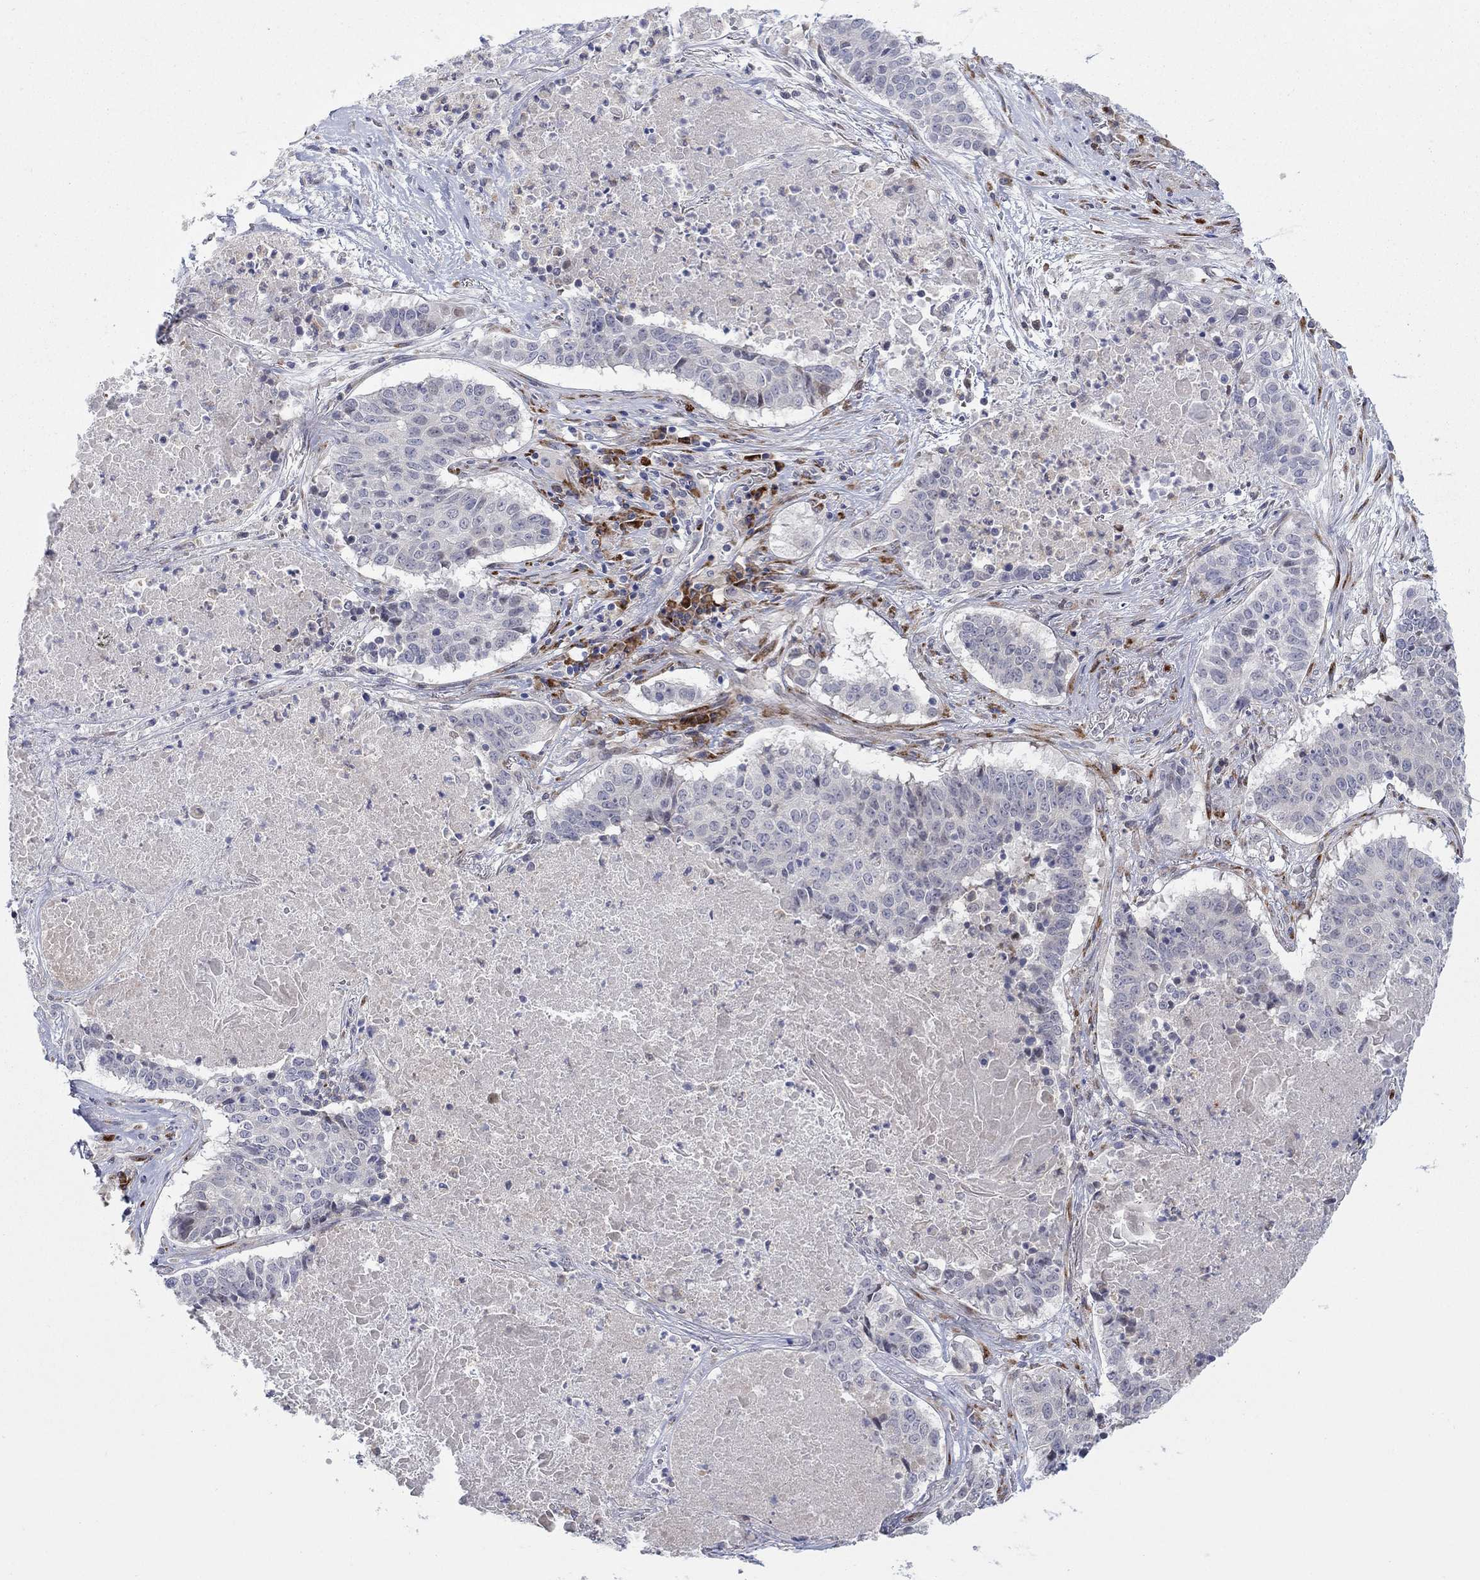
{"staining": {"intensity": "negative", "quantity": "none", "location": "none"}, "tissue": "lung cancer", "cell_type": "Tumor cells", "image_type": "cancer", "snomed": [{"axis": "morphology", "description": "Squamous cell carcinoma, NOS"}, {"axis": "topography", "description": "Lung"}], "caption": "This image is of lung squamous cell carcinoma stained with immunohistochemistry to label a protein in brown with the nuclei are counter-stained blue. There is no staining in tumor cells.", "gene": "TTC21B", "patient": {"sex": "male", "age": 64}}